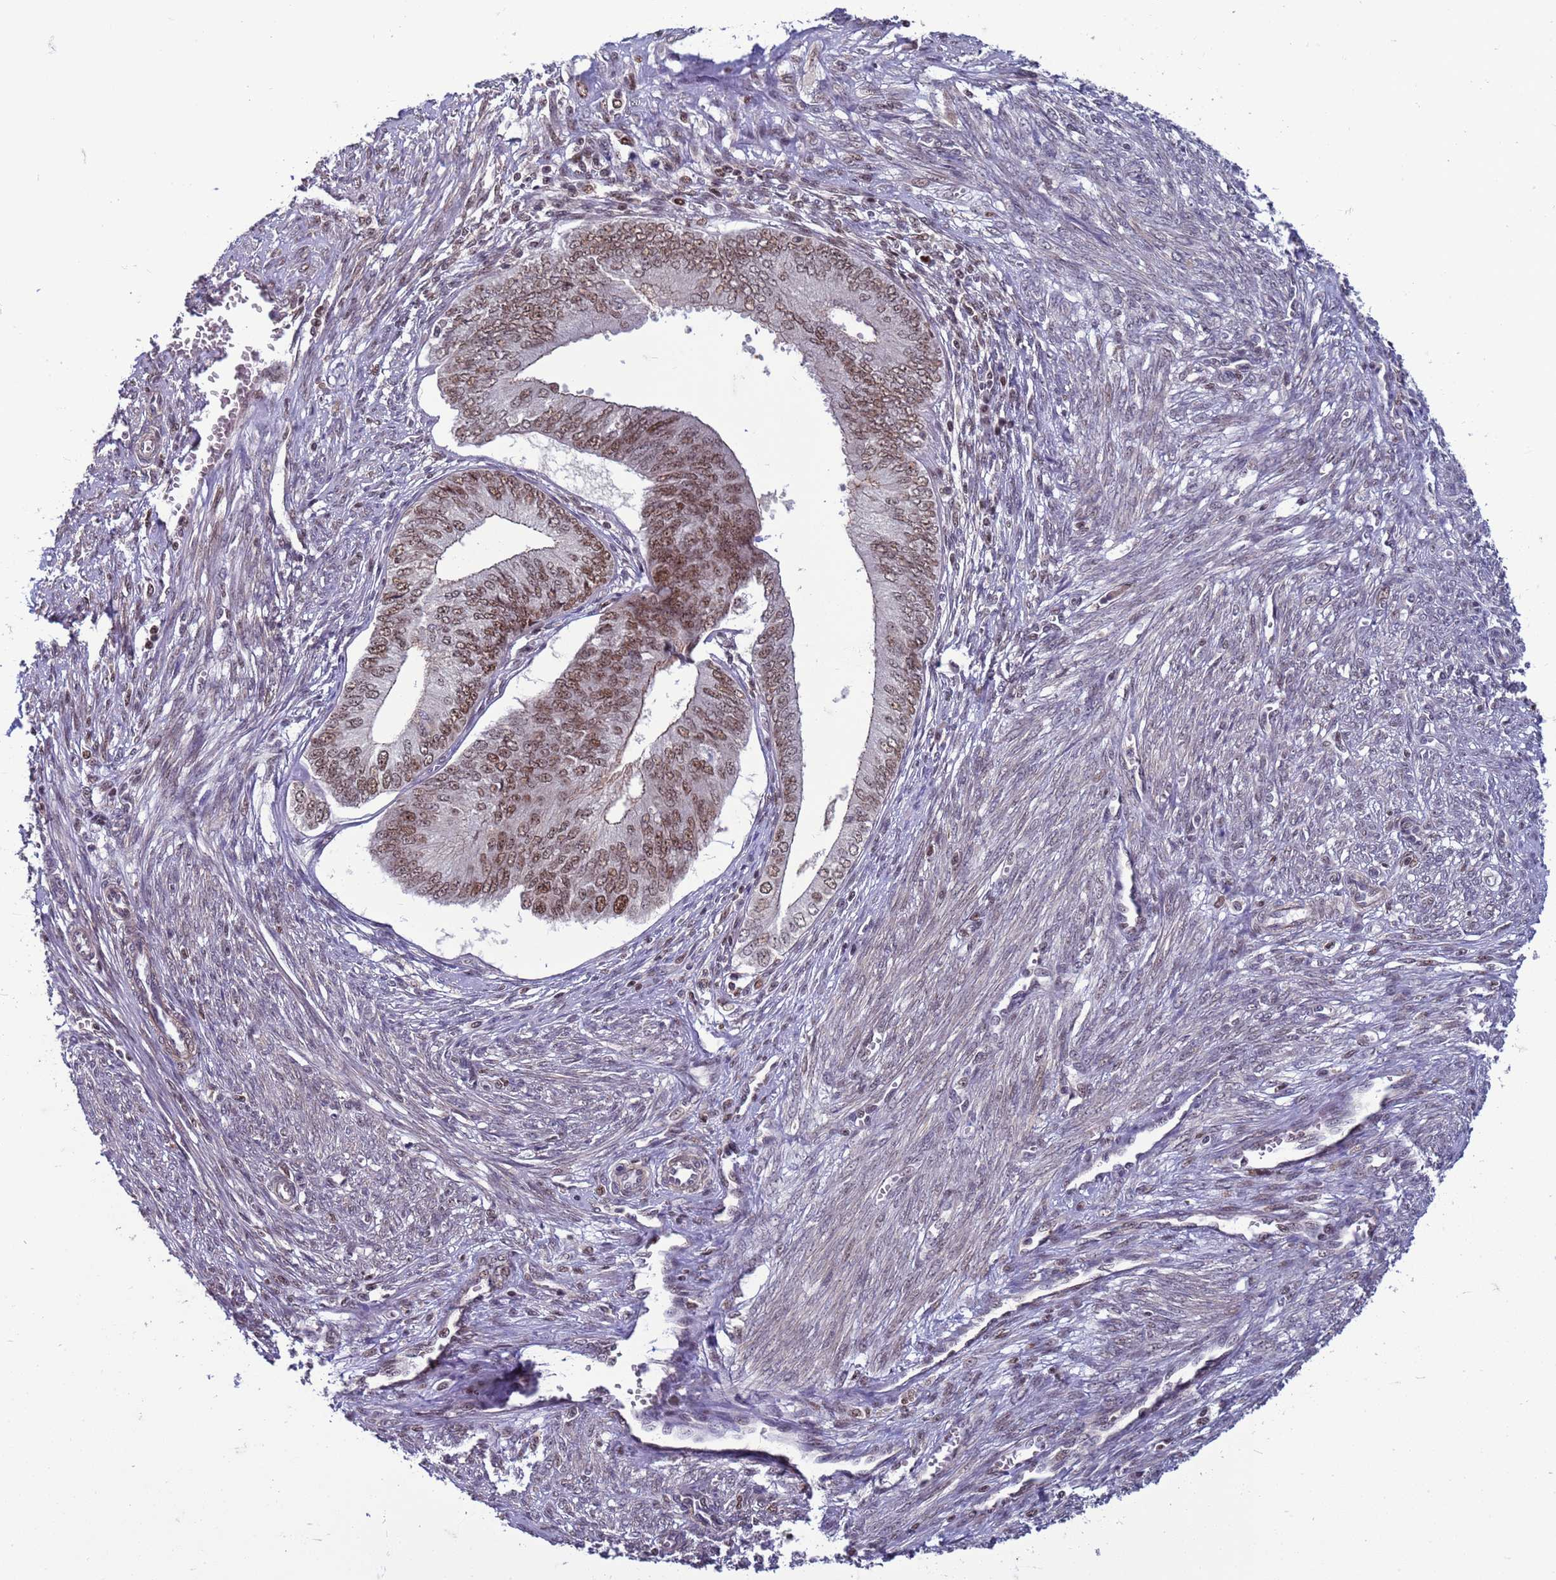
{"staining": {"intensity": "moderate", "quantity": "25%-75%", "location": "nuclear"}, "tissue": "endometrial cancer", "cell_type": "Tumor cells", "image_type": "cancer", "snomed": [{"axis": "morphology", "description": "Adenocarcinoma, NOS"}, {"axis": "topography", "description": "Endometrium"}], "caption": "Brown immunohistochemical staining in human endometrial cancer displays moderate nuclear positivity in about 25%-75% of tumor cells.", "gene": "NSL1", "patient": {"sex": "female", "age": 68}}